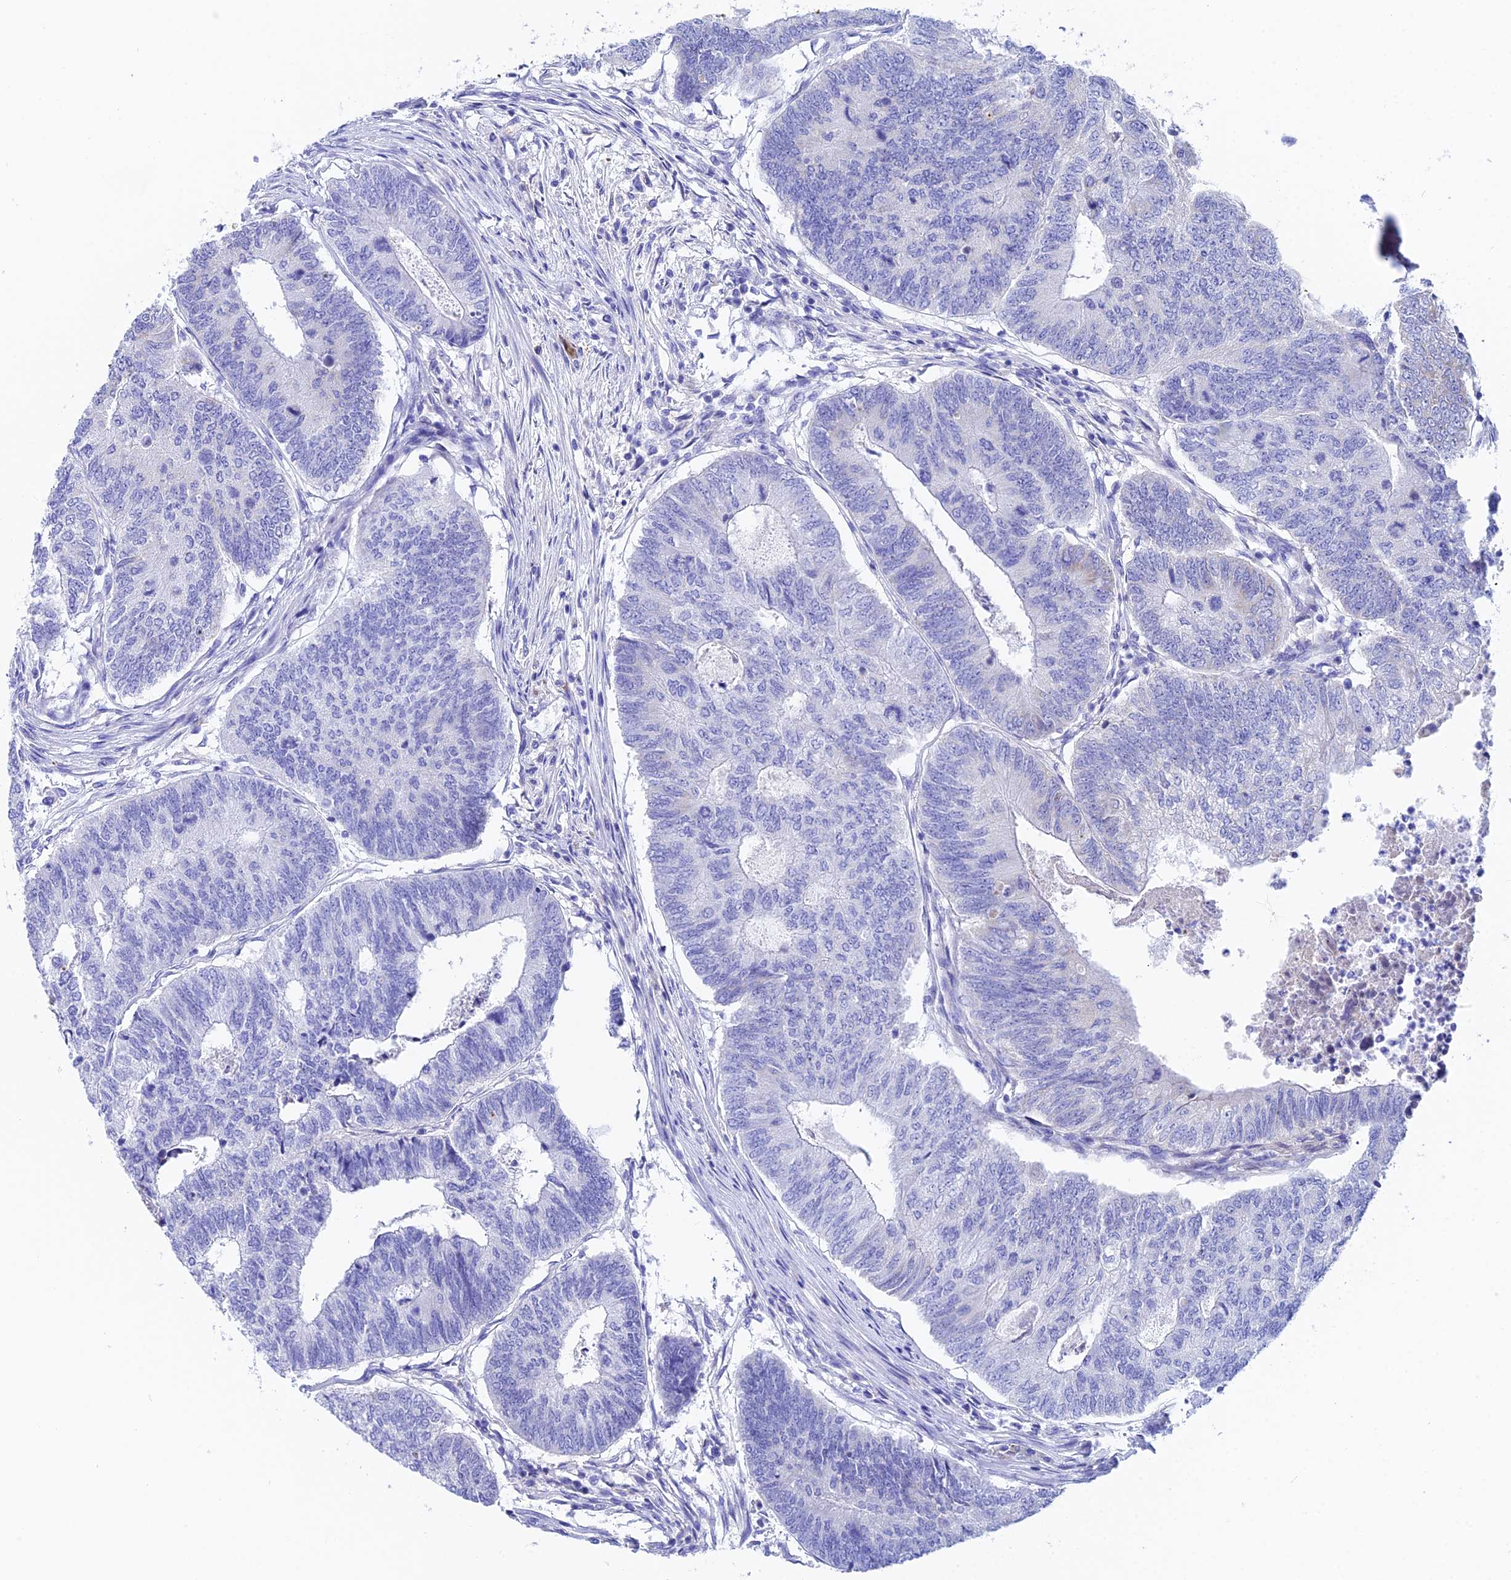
{"staining": {"intensity": "negative", "quantity": "none", "location": "none"}, "tissue": "colorectal cancer", "cell_type": "Tumor cells", "image_type": "cancer", "snomed": [{"axis": "morphology", "description": "Adenocarcinoma, NOS"}, {"axis": "topography", "description": "Colon"}], "caption": "A photomicrograph of human colorectal adenocarcinoma is negative for staining in tumor cells. (DAB (3,3'-diaminobenzidine) IHC visualized using brightfield microscopy, high magnification).", "gene": "CEP41", "patient": {"sex": "female", "age": 67}}